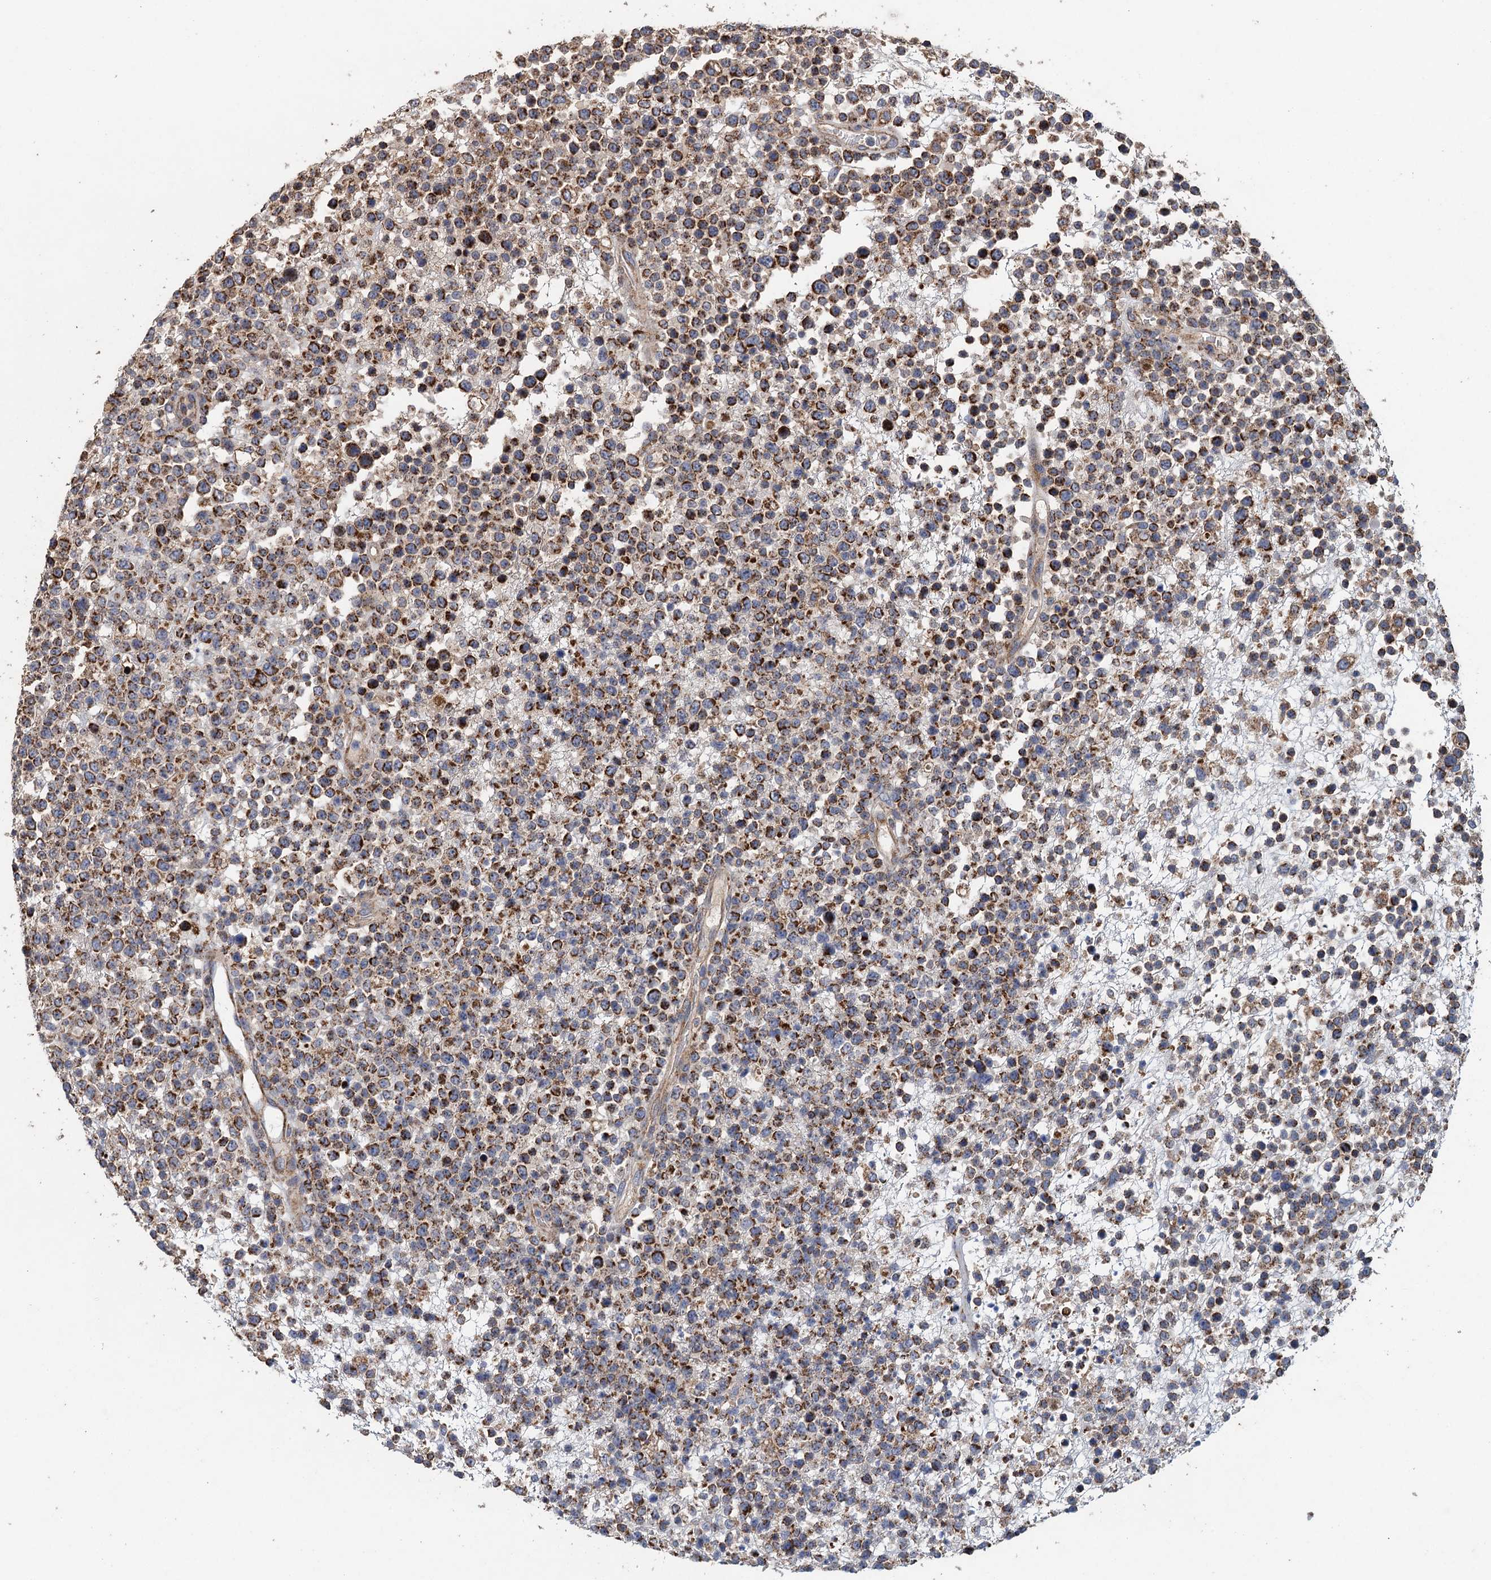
{"staining": {"intensity": "strong", "quantity": "25%-75%", "location": "cytoplasmic/membranous"}, "tissue": "lymphoma", "cell_type": "Tumor cells", "image_type": "cancer", "snomed": [{"axis": "morphology", "description": "Malignant lymphoma, non-Hodgkin's type, High grade"}, {"axis": "topography", "description": "Colon"}], "caption": "DAB immunohistochemical staining of human lymphoma shows strong cytoplasmic/membranous protein staining in approximately 25%-75% of tumor cells.", "gene": "BCS1L", "patient": {"sex": "female", "age": 53}}